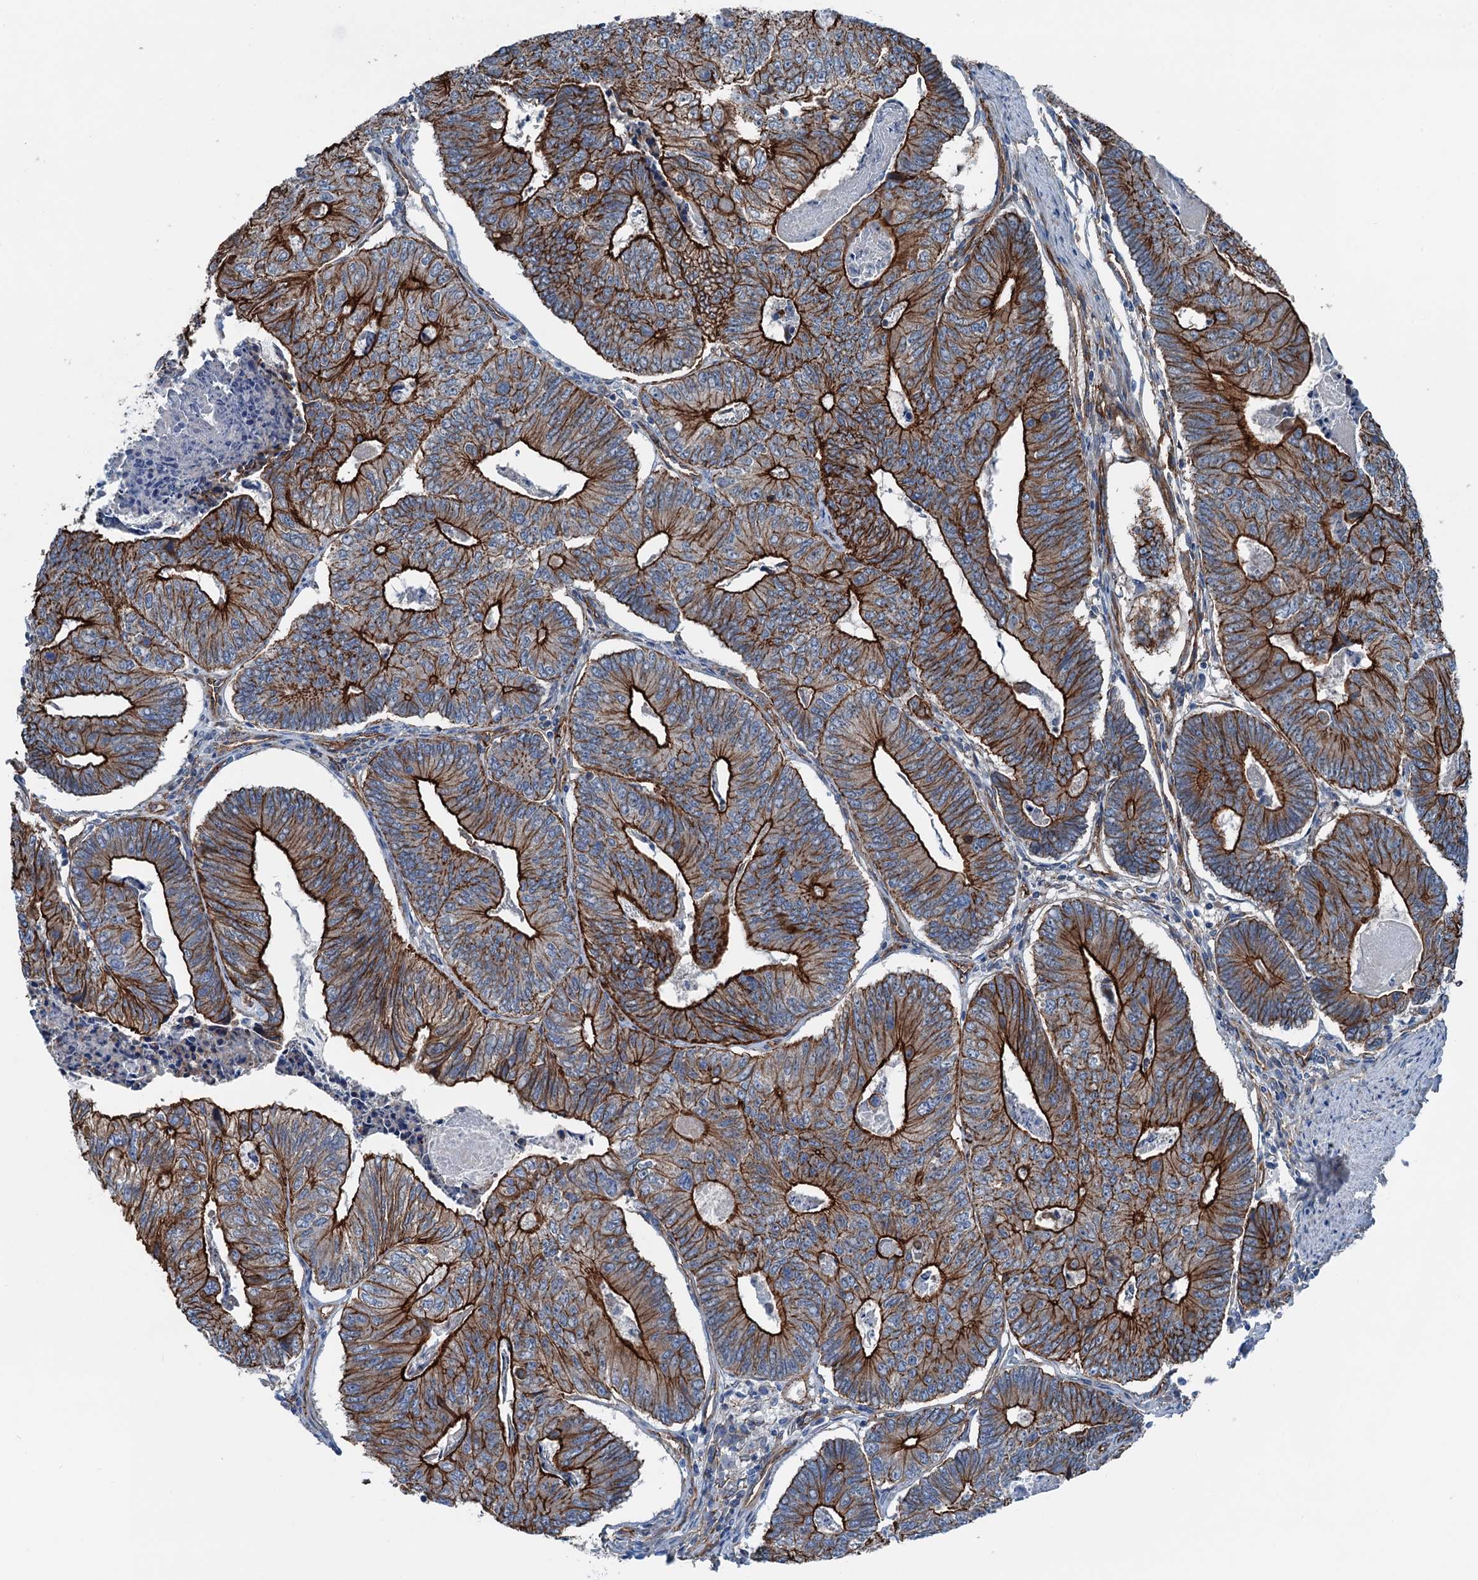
{"staining": {"intensity": "strong", "quantity": ">75%", "location": "cytoplasmic/membranous"}, "tissue": "colorectal cancer", "cell_type": "Tumor cells", "image_type": "cancer", "snomed": [{"axis": "morphology", "description": "Adenocarcinoma, NOS"}, {"axis": "topography", "description": "Colon"}], "caption": "DAB (3,3'-diaminobenzidine) immunohistochemical staining of human colorectal cancer reveals strong cytoplasmic/membranous protein expression in about >75% of tumor cells. Nuclei are stained in blue.", "gene": "NMRAL1", "patient": {"sex": "female", "age": 67}}